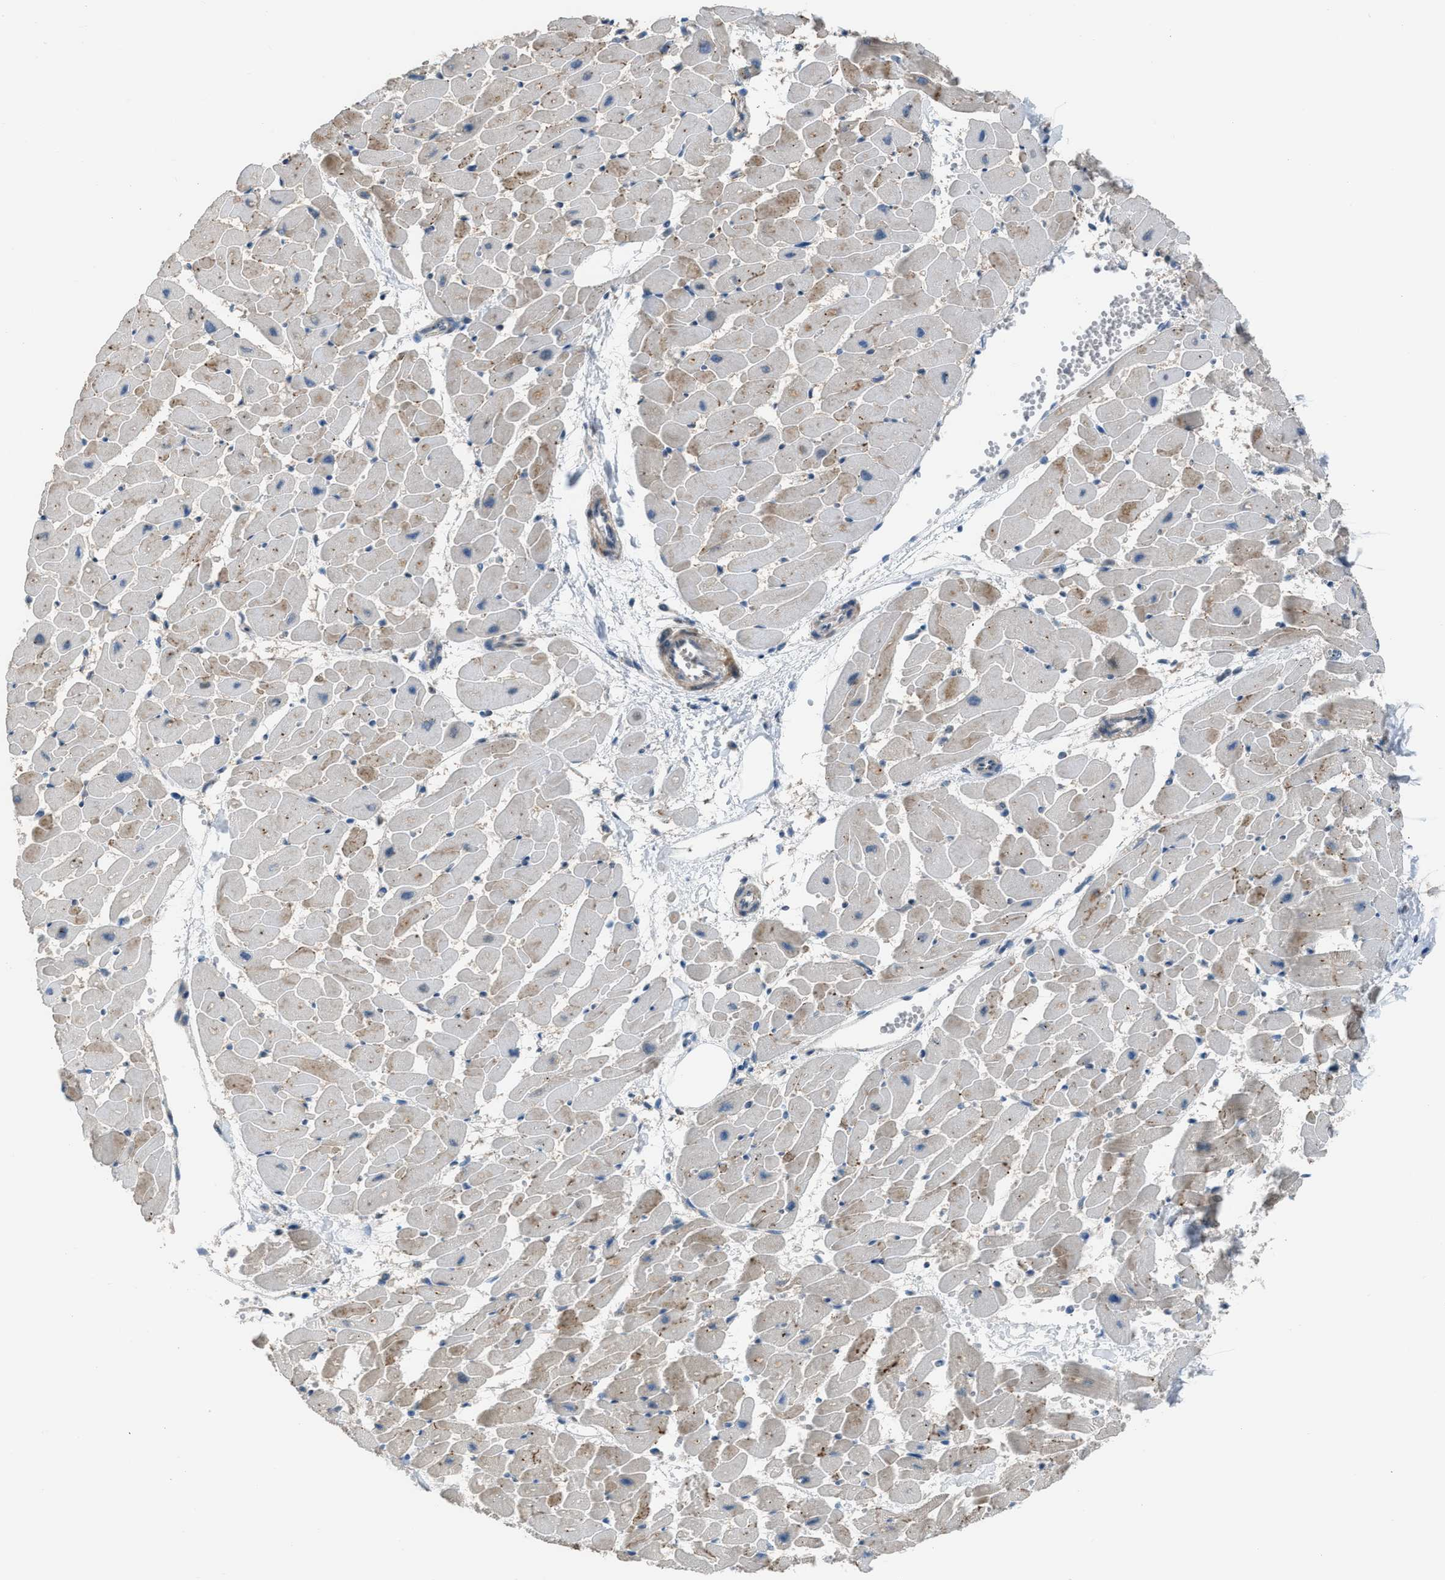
{"staining": {"intensity": "weak", "quantity": "25%-75%", "location": "cytoplasmic/membranous"}, "tissue": "heart muscle", "cell_type": "Cardiomyocytes", "image_type": "normal", "snomed": [{"axis": "morphology", "description": "Normal tissue, NOS"}, {"axis": "topography", "description": "Heart"}], "caption": "This is a histology image of IHC staining of normal heart muscle, which shows weak expression in the cytoplasmic/membranous of cardiomyocytes.", "gene": "CRTC1", "patient": {"sex": "female", "age": 19}}